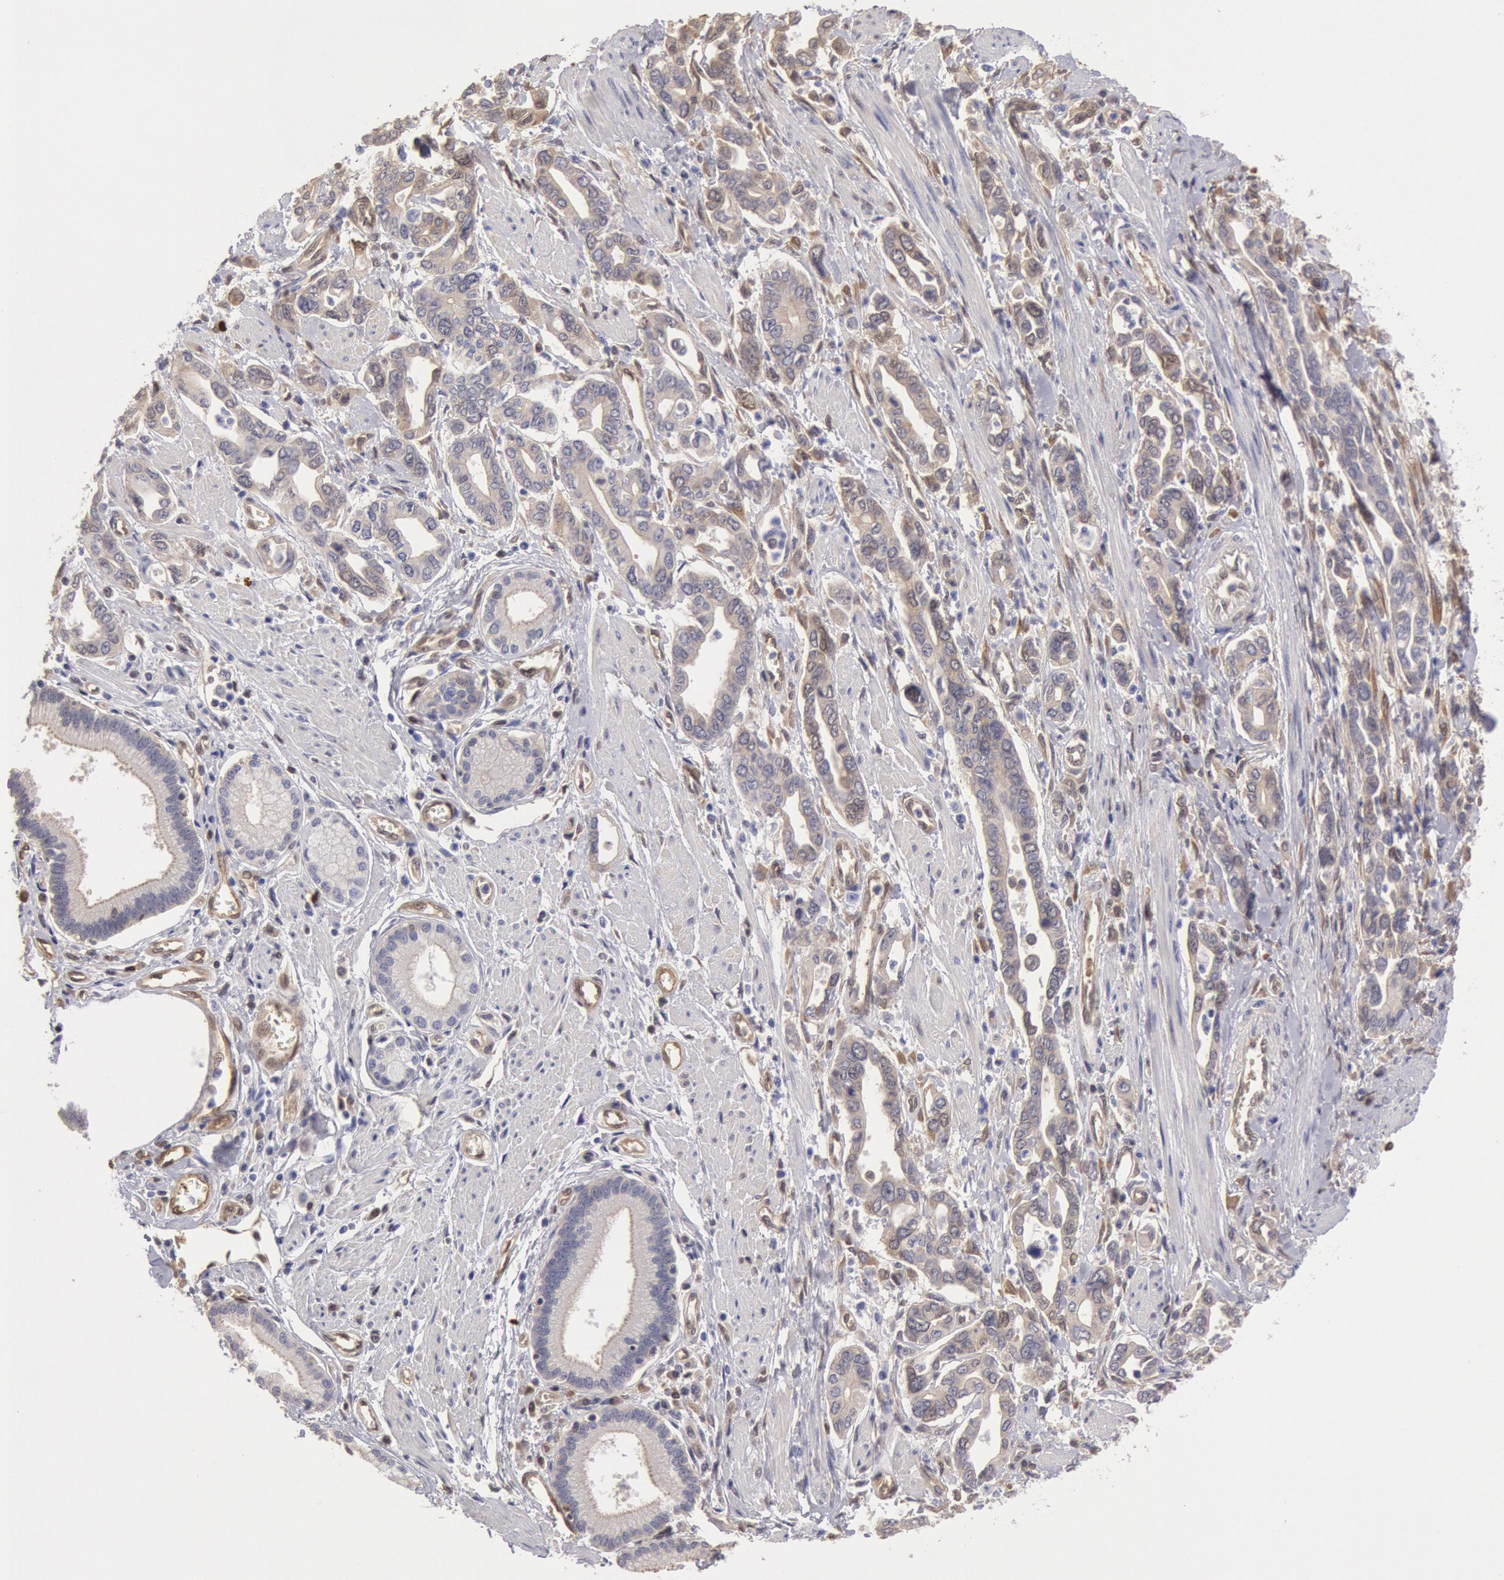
{"staining": {"intensity": "negative", "quantity": "none", "location": "none"}, "tissue": "pancreatic cancer", "cell_type": "Tumor cells", "image_type": "cancer", "snomed": [{"axis": "morphology", "description": "Adenocarcinoma, NOS"}, {"axis": "topography", "description": "Pancreas"}], "caption": "The IHC histopathology image has no significant positivity in tumor cells of adenocarcinoma (pancreatic) tissue.", "gene": "CCDC50", "patient": {"sex": "female", "age": 57}}